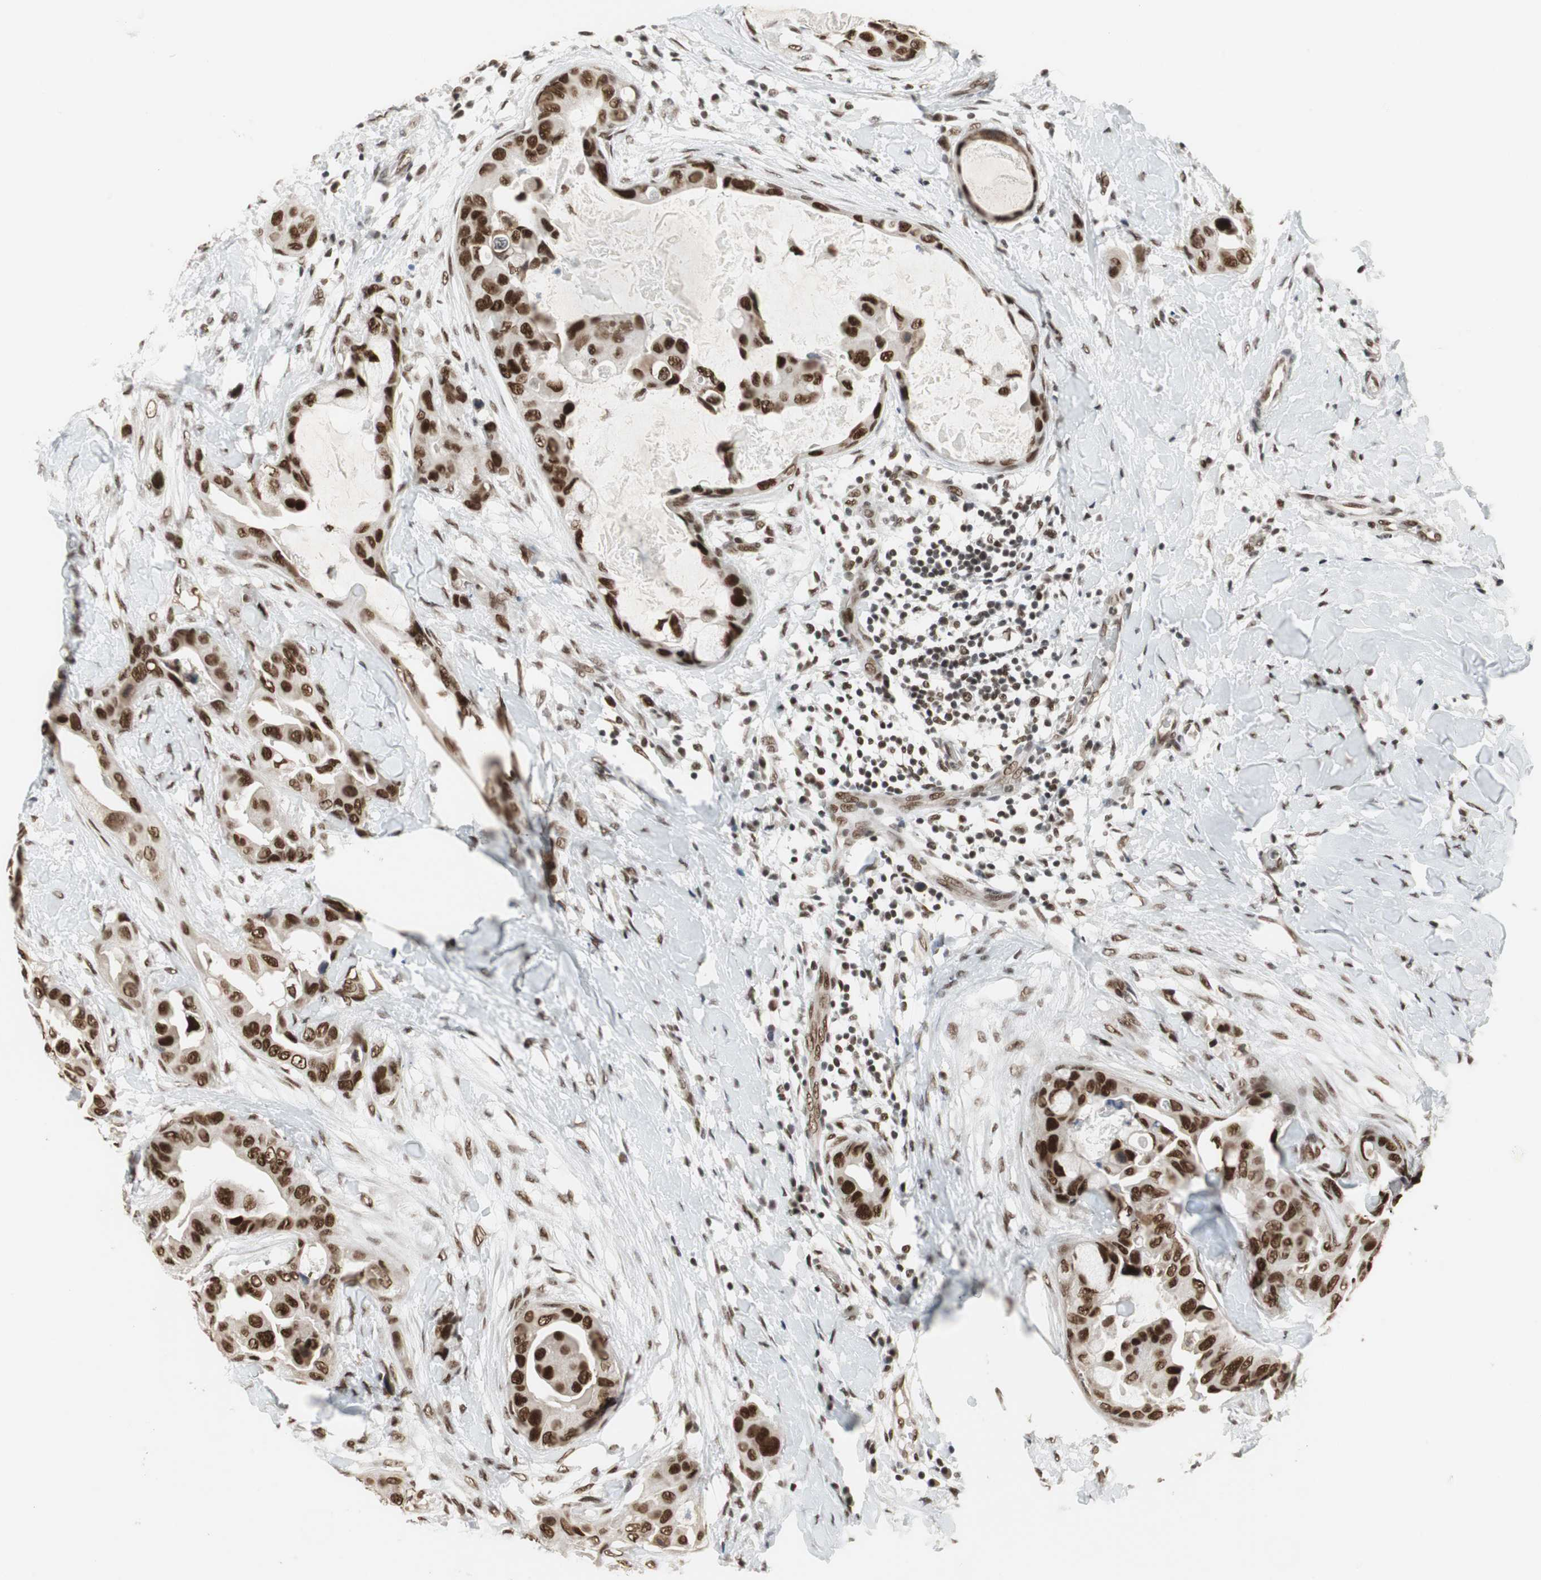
{"staining": {"intensity": "strong", "quantity": ">75%", "location": "nuclear"}, "tissue": "breast cancer", "cell_type": "Tumor cells", "image_type": "cancer", "snomed": [{"axis": "morphology", "description": "Duct carcinoma"}, {"axis": "topography", "description": "Breast"}], "caption": "Approximately >75% of tumor cells in human invasive ductal carcinoma (breast) reveal strong nuclear protein expression as visualized by brown immunohistochemical staining.", "gene": "RTF1", "patient": {"sex": "female", "age": 40}}